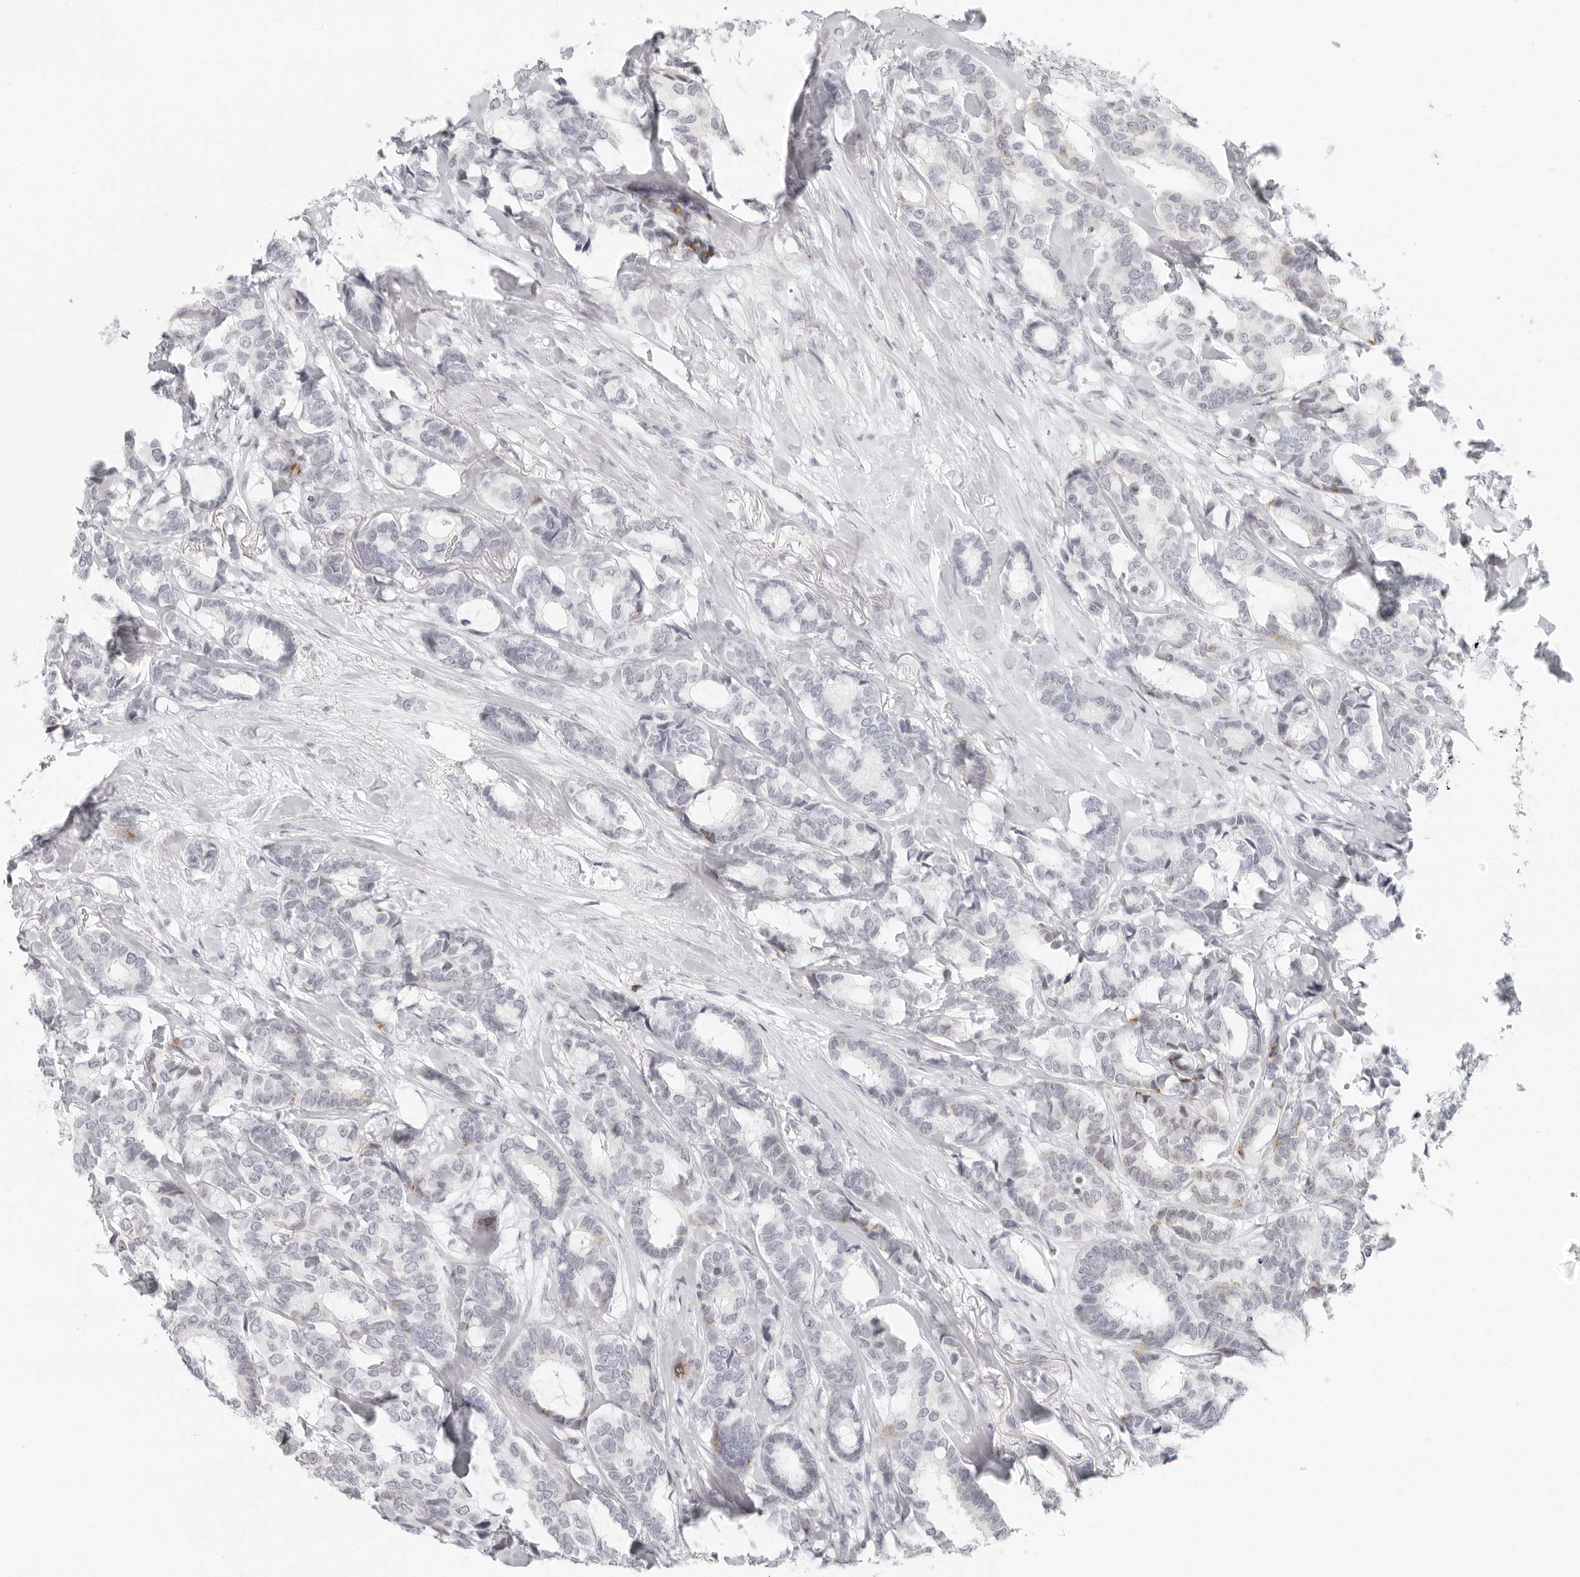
{"staining": {"intensity": "negative", "quantity": "none", "location": "none"}, "tissue": "breast cancer", "cell_type": "Tumor cells", "image_type": "cancer", "snomed": [{"axis": "morphology", "description": "Duct carcinoma"}, {"axis": "topography", "description": "Breast"}], "caption": "The immunohistochemistry (IHC) micrograph has no significant staining in tumor cells of breast cancer tissue.", "gene": "RPS6KC1", "patient": {"sex": "female", "age": 87}}